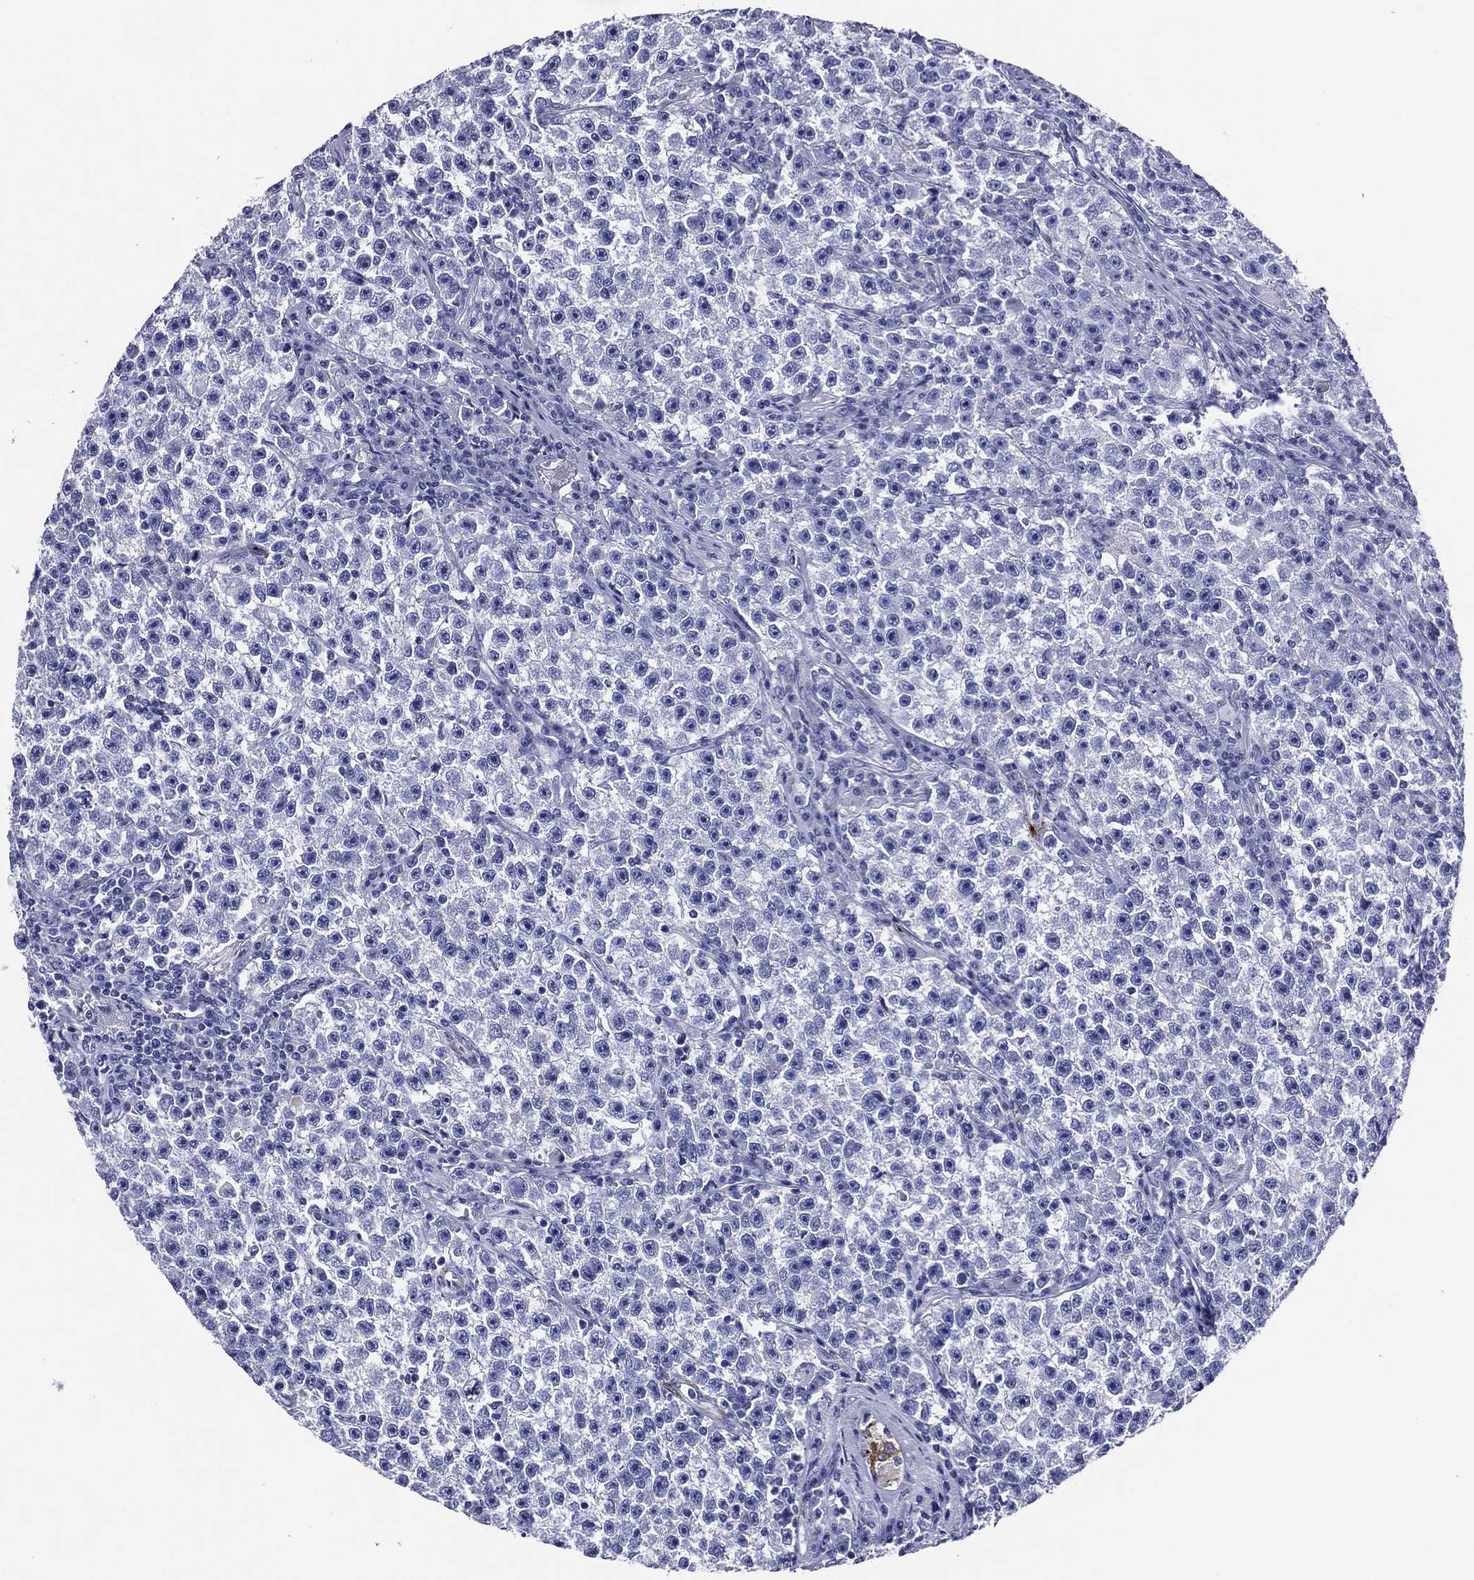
{"staining": {"intensity": "negative", "quantity": "none", "location": "none"}, "tissue": "testis cancer", "cell_type": "Tumor cells", "image_type": "cancer", "snomed": [{"axis": "morphology", "description": "Seminoma, NOS"}, {"axis": "topography", "description": "Testis"}], "caption": "Human testis seminoma stained for a protein using IHC displays no positivity in tumor cells.", "gene": "ACE2", "patient": {"sex": "male", "age": 22}}